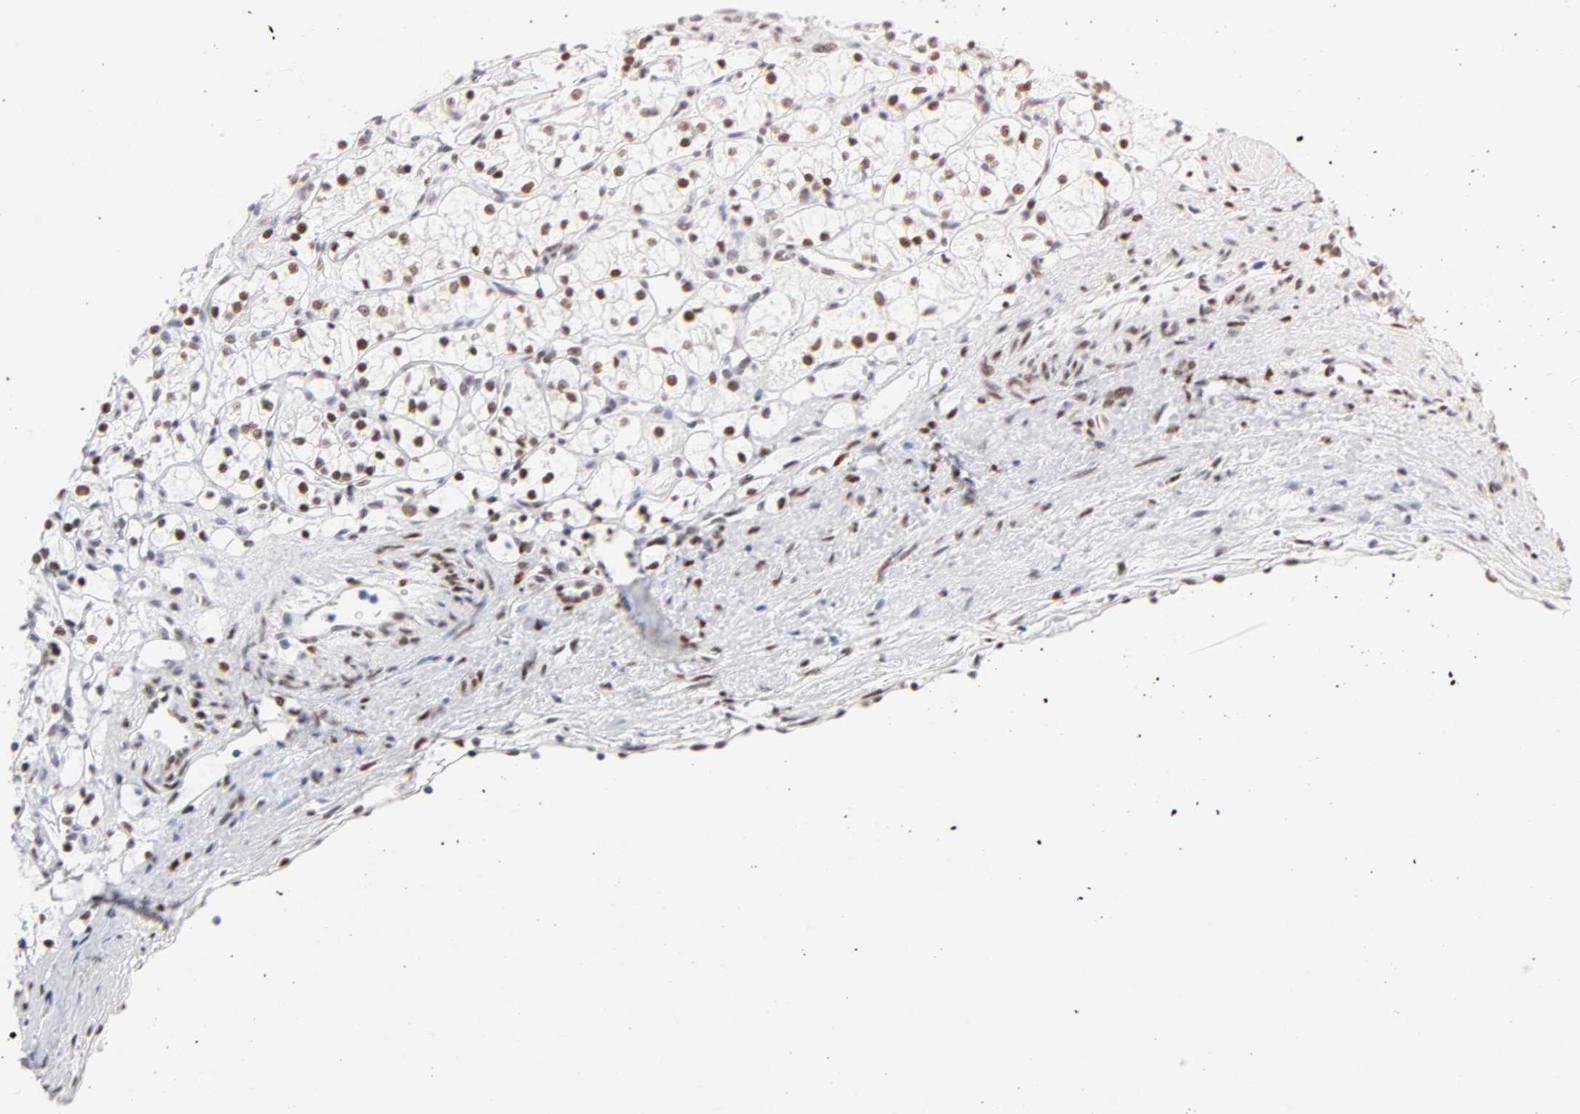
{"staining": {"intensity": "moderate", "quantity": ">75%", "location": "nuclear"}, "tissue": "renal cancer", "cell_type": "Tumor cells", "image_type": "cancer", "snomed": [{"axis": "morphology", "description": "Adenocarcinoma, NOS"}, {"axis": "topography", "description": "Kidney"}], "caption": "Protein expression analysis of adenocarcinoma (renal) demonstrates moderate nuclear expression in about >75% of tumor cells. (DAB (3,3'-diaminobenzidine) IHC, brown staining for protein, blue staining for nuclei).", "gene": "NFIC", "patient": {"sex": "female", "age": 60}}